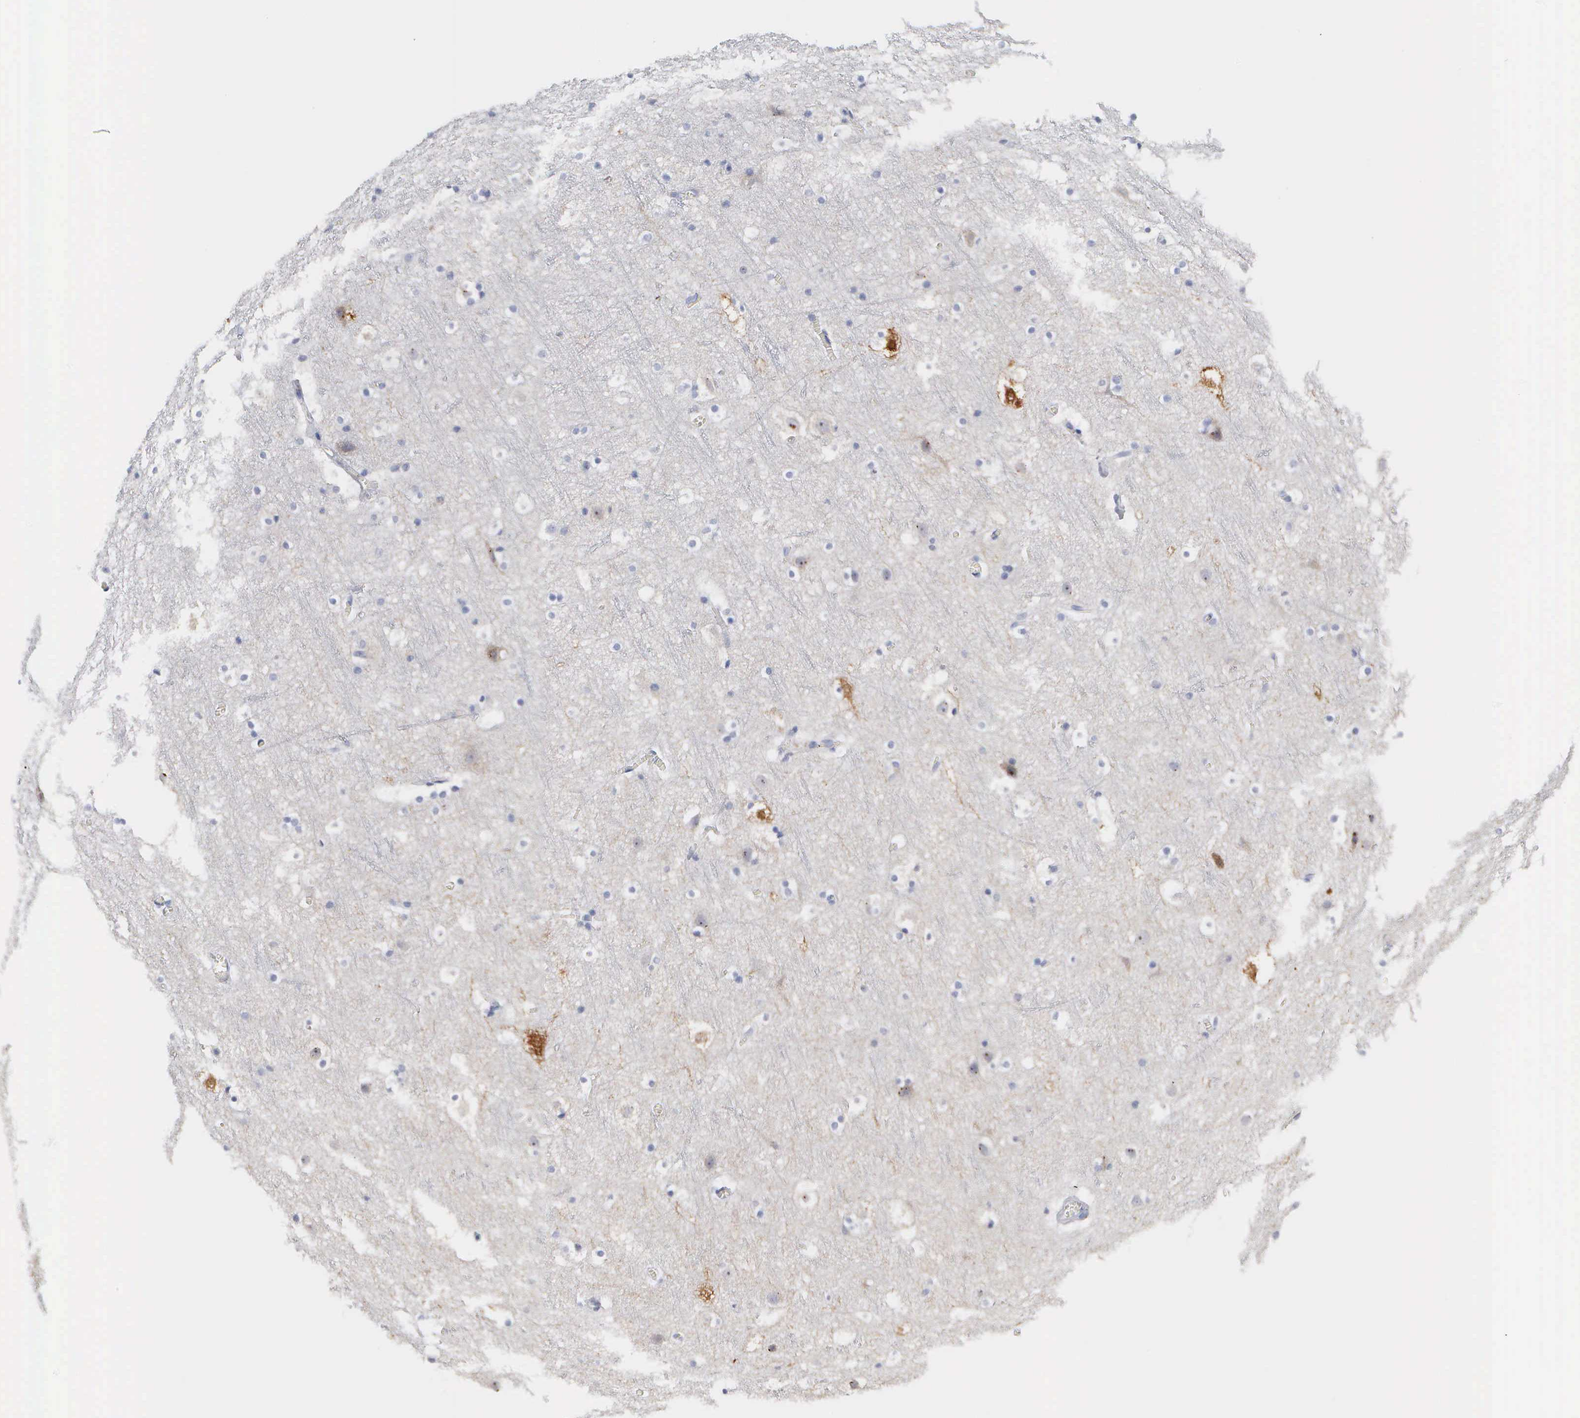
{"staining": {"intensity": "negative", "quantity": "none", "location": "none"}, "tissue": "cerebral cortex", "cell_type": "Endothelial cells", "image_type": "normal", "snomed": [{"axis": "morphology", "description": "Normal tissue, NOS"}, {"axis": "topography", "description": "Cerebral cortex"}], "caption": "Photomicrograph shows no protein staining in endothelial cells of normal cerebral cortex. (DAB immunohistochemistry (IHC), high magnification).", "gene": "ASPHD2", "patient": {"sex": "male", "age": 45}}